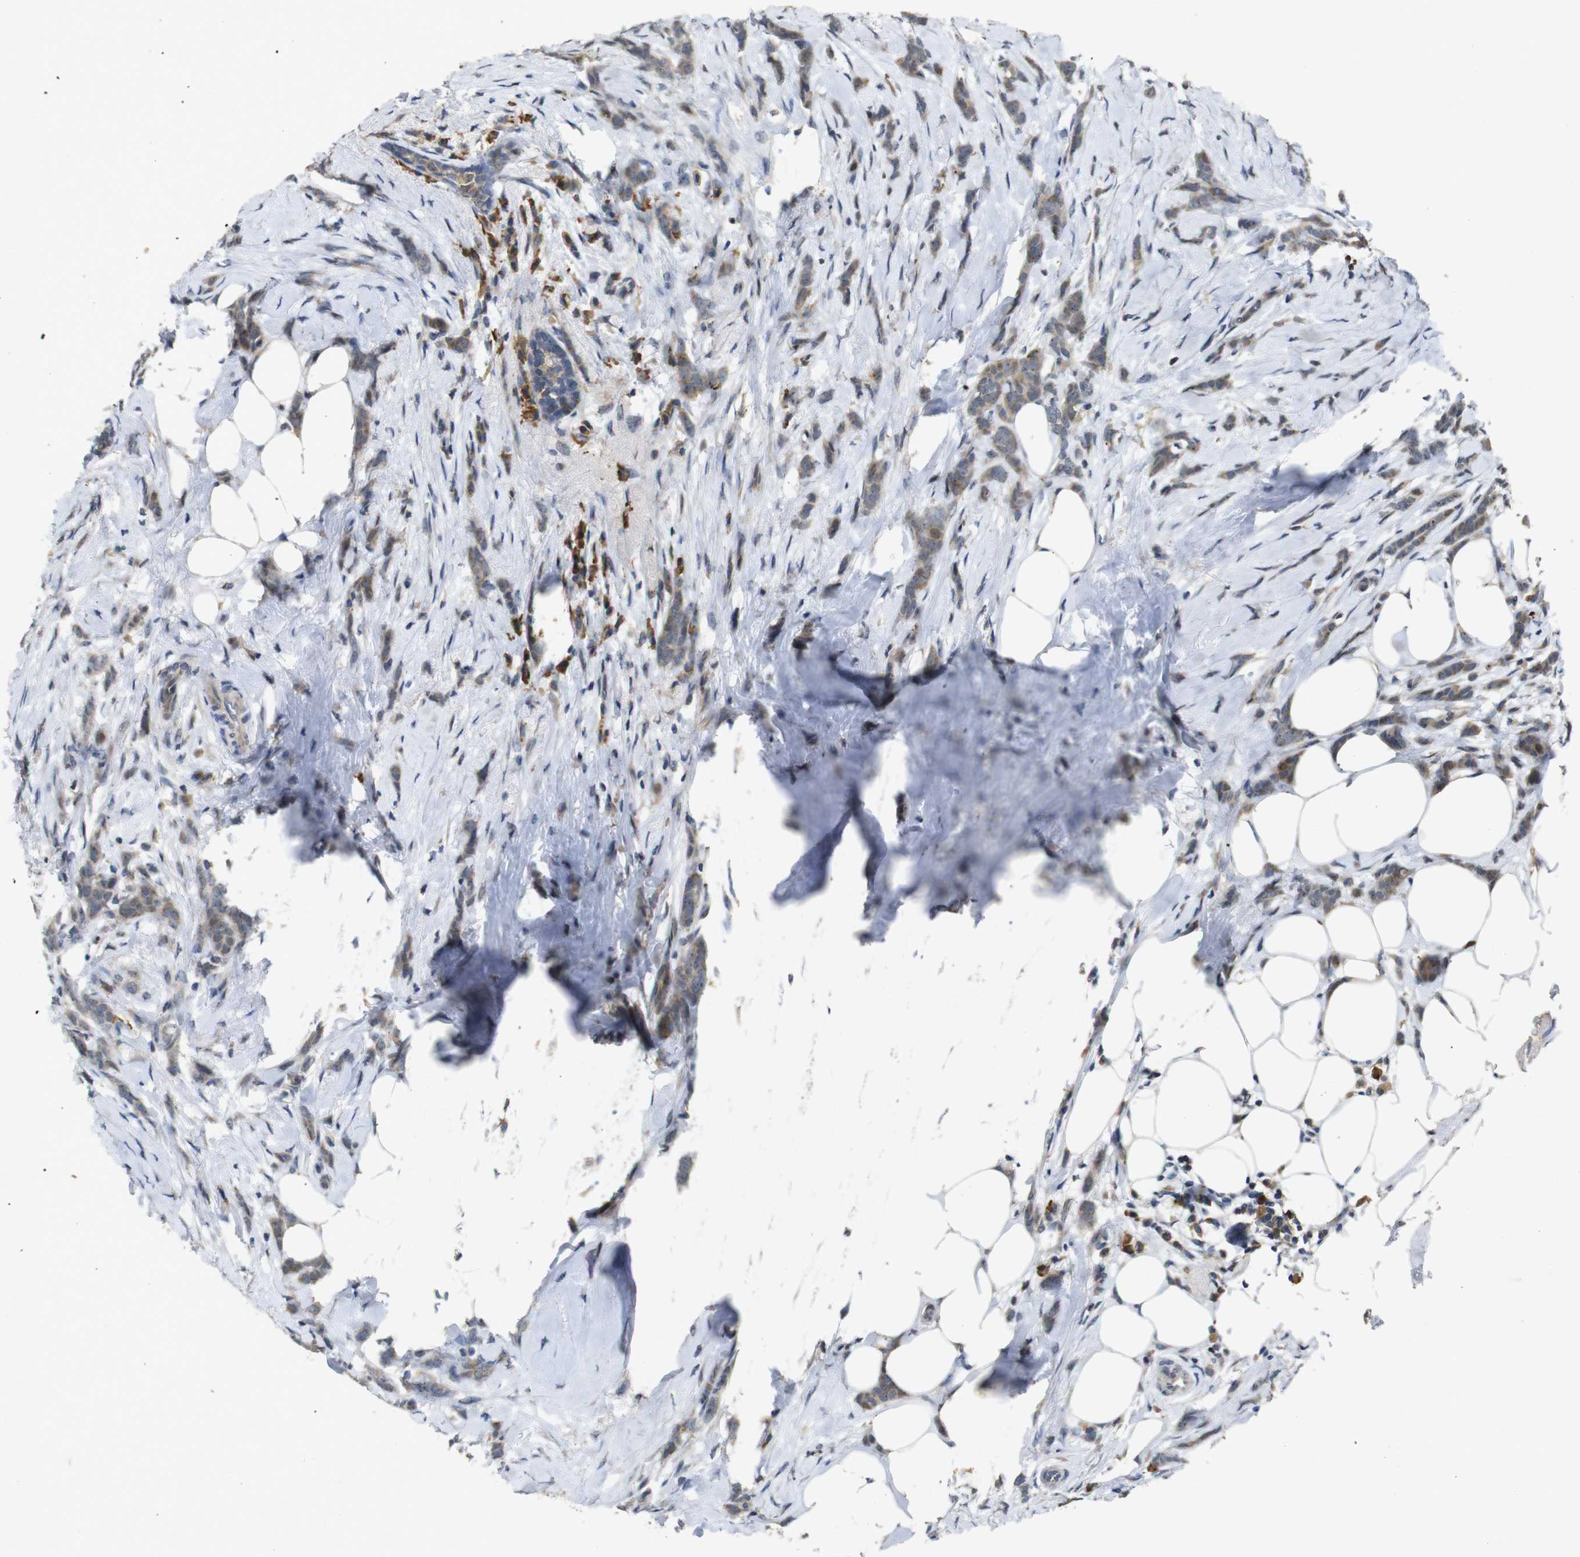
{"staining": {"intensity": "weak", "quantity": ">75%", "location": "cytoplasmic/membranous"}, "tissue": "breast cancer", "cell_type": "Tumor cells", "image_type": "cancer", "snomed": [{"axis": "morphology", "description": "Lobular carcinoma, in situ"}, {"axis": "morphology", "description": "Lobular carcinoma"}, {"axis": "topography", "description": "Breast"}], "caption": "High-magnification brightfield microscopy of lobular carcinoma in situ (breast) stained with DAB (3,3'-diaminobenzidine) (brown) and counterstained with hematoxylin (blue). tumor cells exhibit weak cytoplasmic/membranous positivity is seen in about>75% of cells.", "gene": "MAGI2", "patient": {"sex": "female", "age": 41}}